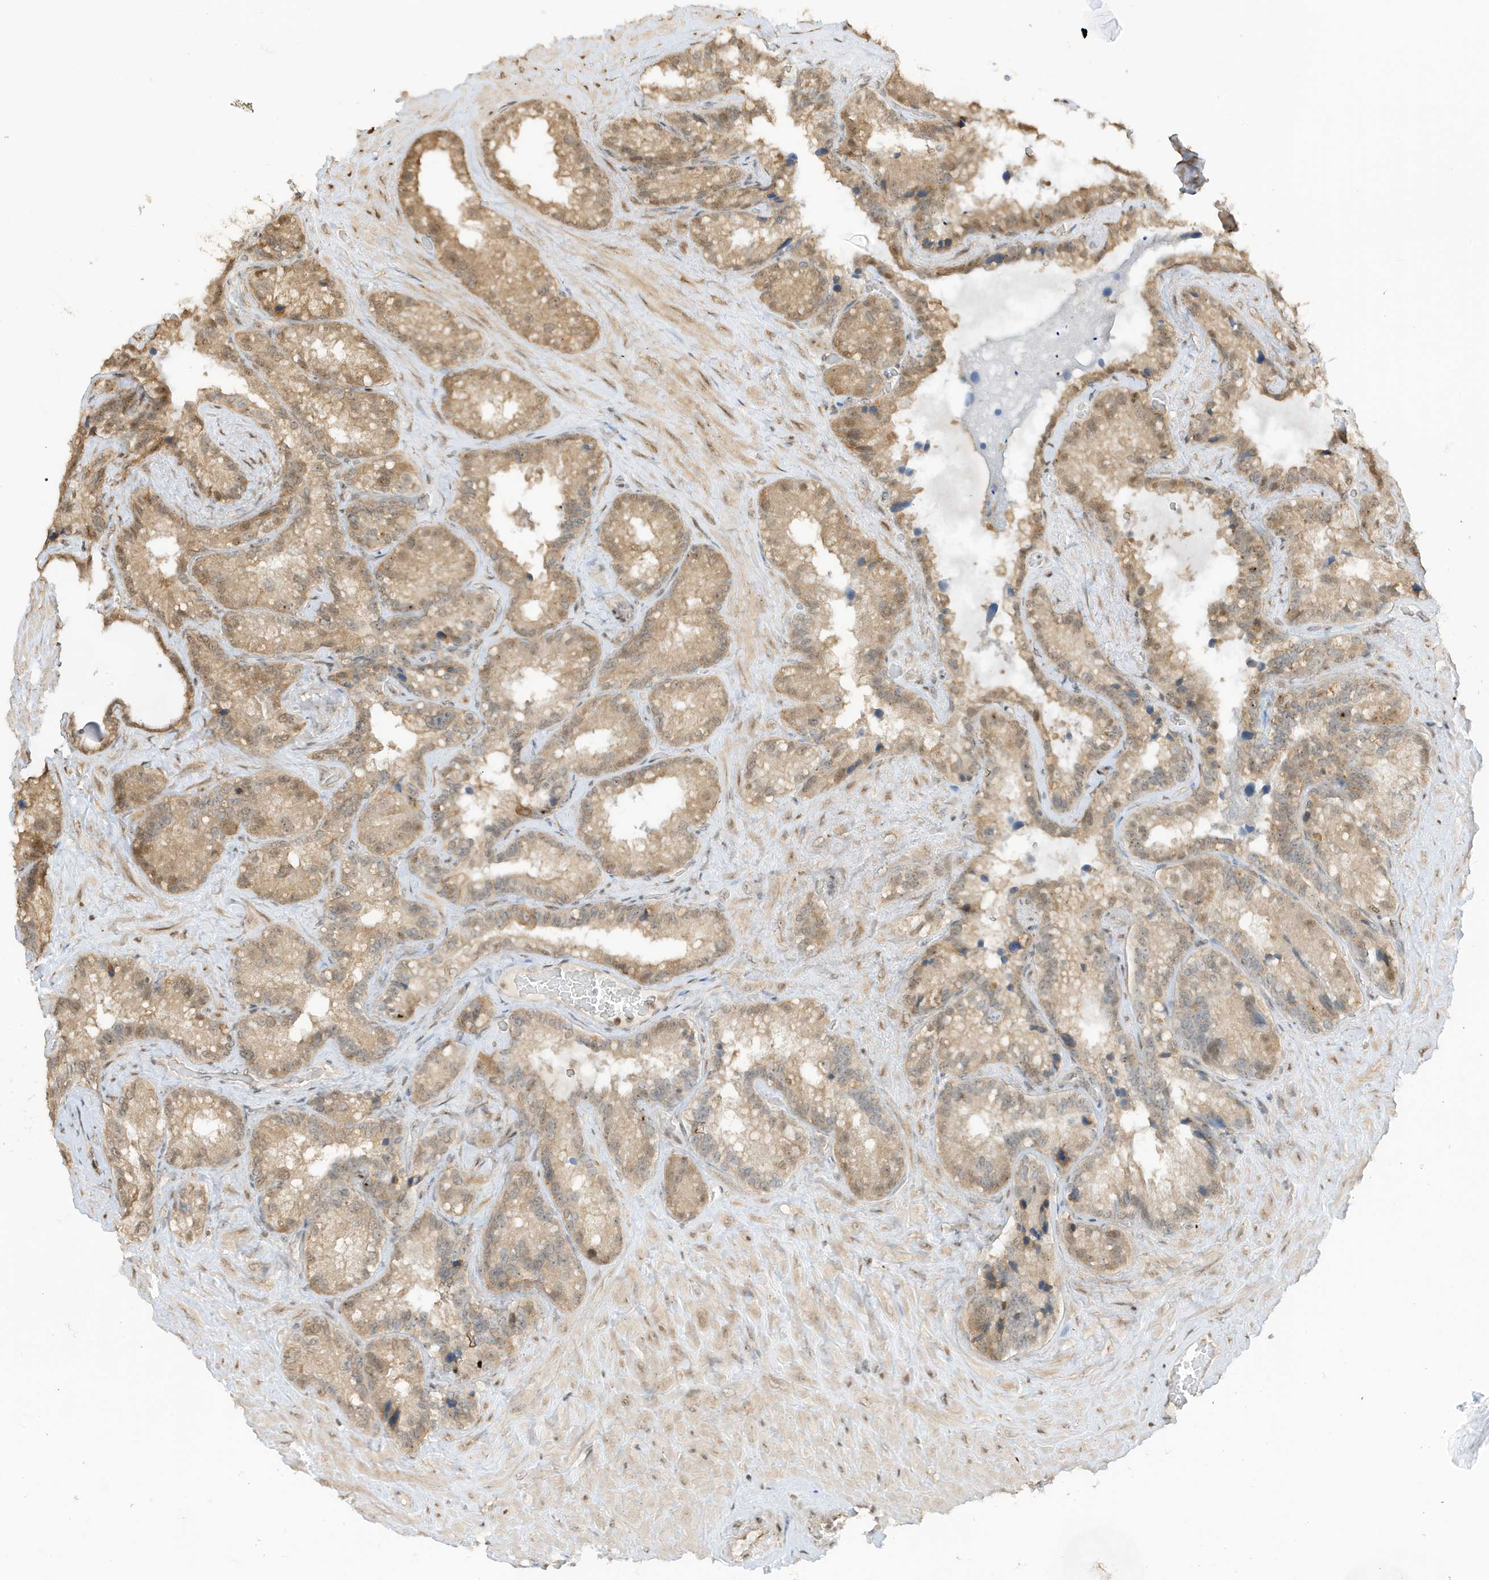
{"staining": {"intensity": "moderate", "quantity": "25%-75%", "location": "cytoplasmic/membranous,nuclear"}, "tissue": "seminal vesicle", "cell_type": "Glandular cells", "image_type": "normal", "snomed": [{"axis": "morphology", "description": "Normal tissue, NOS"}, {"axis": "topography", "description": "Prostate"}, {"axis": "topography", "description": "Seminal veicle"}], "caption": "Moderate cytoplasmic/membranous,nuclear protein staining is seen in about 25%-75% of glandular cells in seminal vesicle.", "gene": "ZBTB41", "patient": {"sex": "male", "age": 68}}